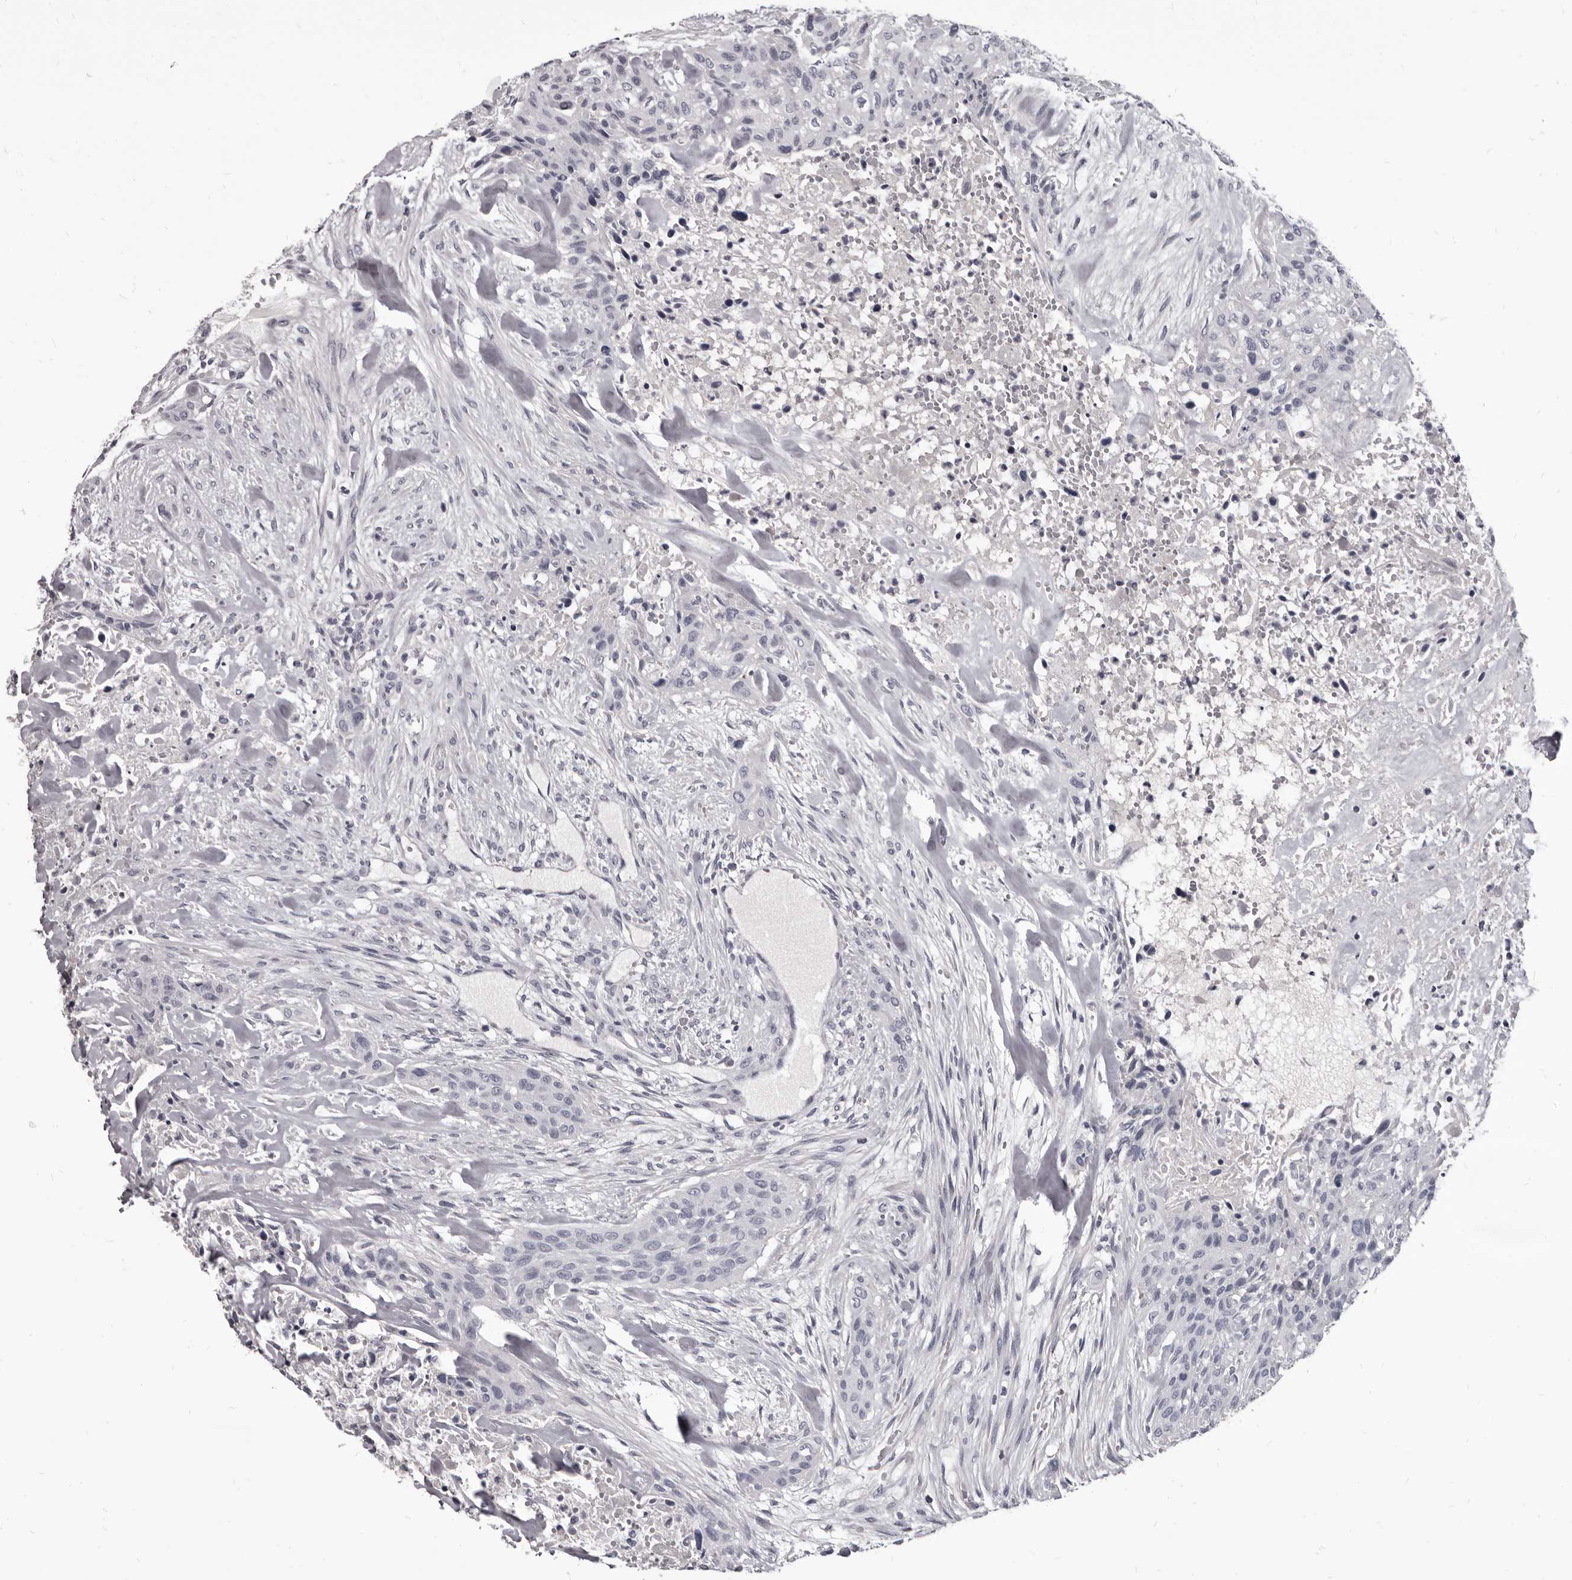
{"staining": {"intensity": "negative", "quantity": "none", "location": "none"}, "tissue": "urothelial cancer", "cell_type": "Tumor cells", "image_type": "cancer", "snomed": [{"axis": "morphology", "description": "Urothelial carcinoma, High grade"}, {"axis": "topography", "description": "Urinary bladder"}], "caption": "Immunohistochemistry photomicrograph of human urothelial carcinoma (high-grade) stained for a protein (brown), which shows no expression in tumor cells. The staining is performed using DAB brown chromogen with nuclei counter-stained in using hematoxylin.", "gene": "GZMH", "patient": {"sex": "male", "age": 35}}